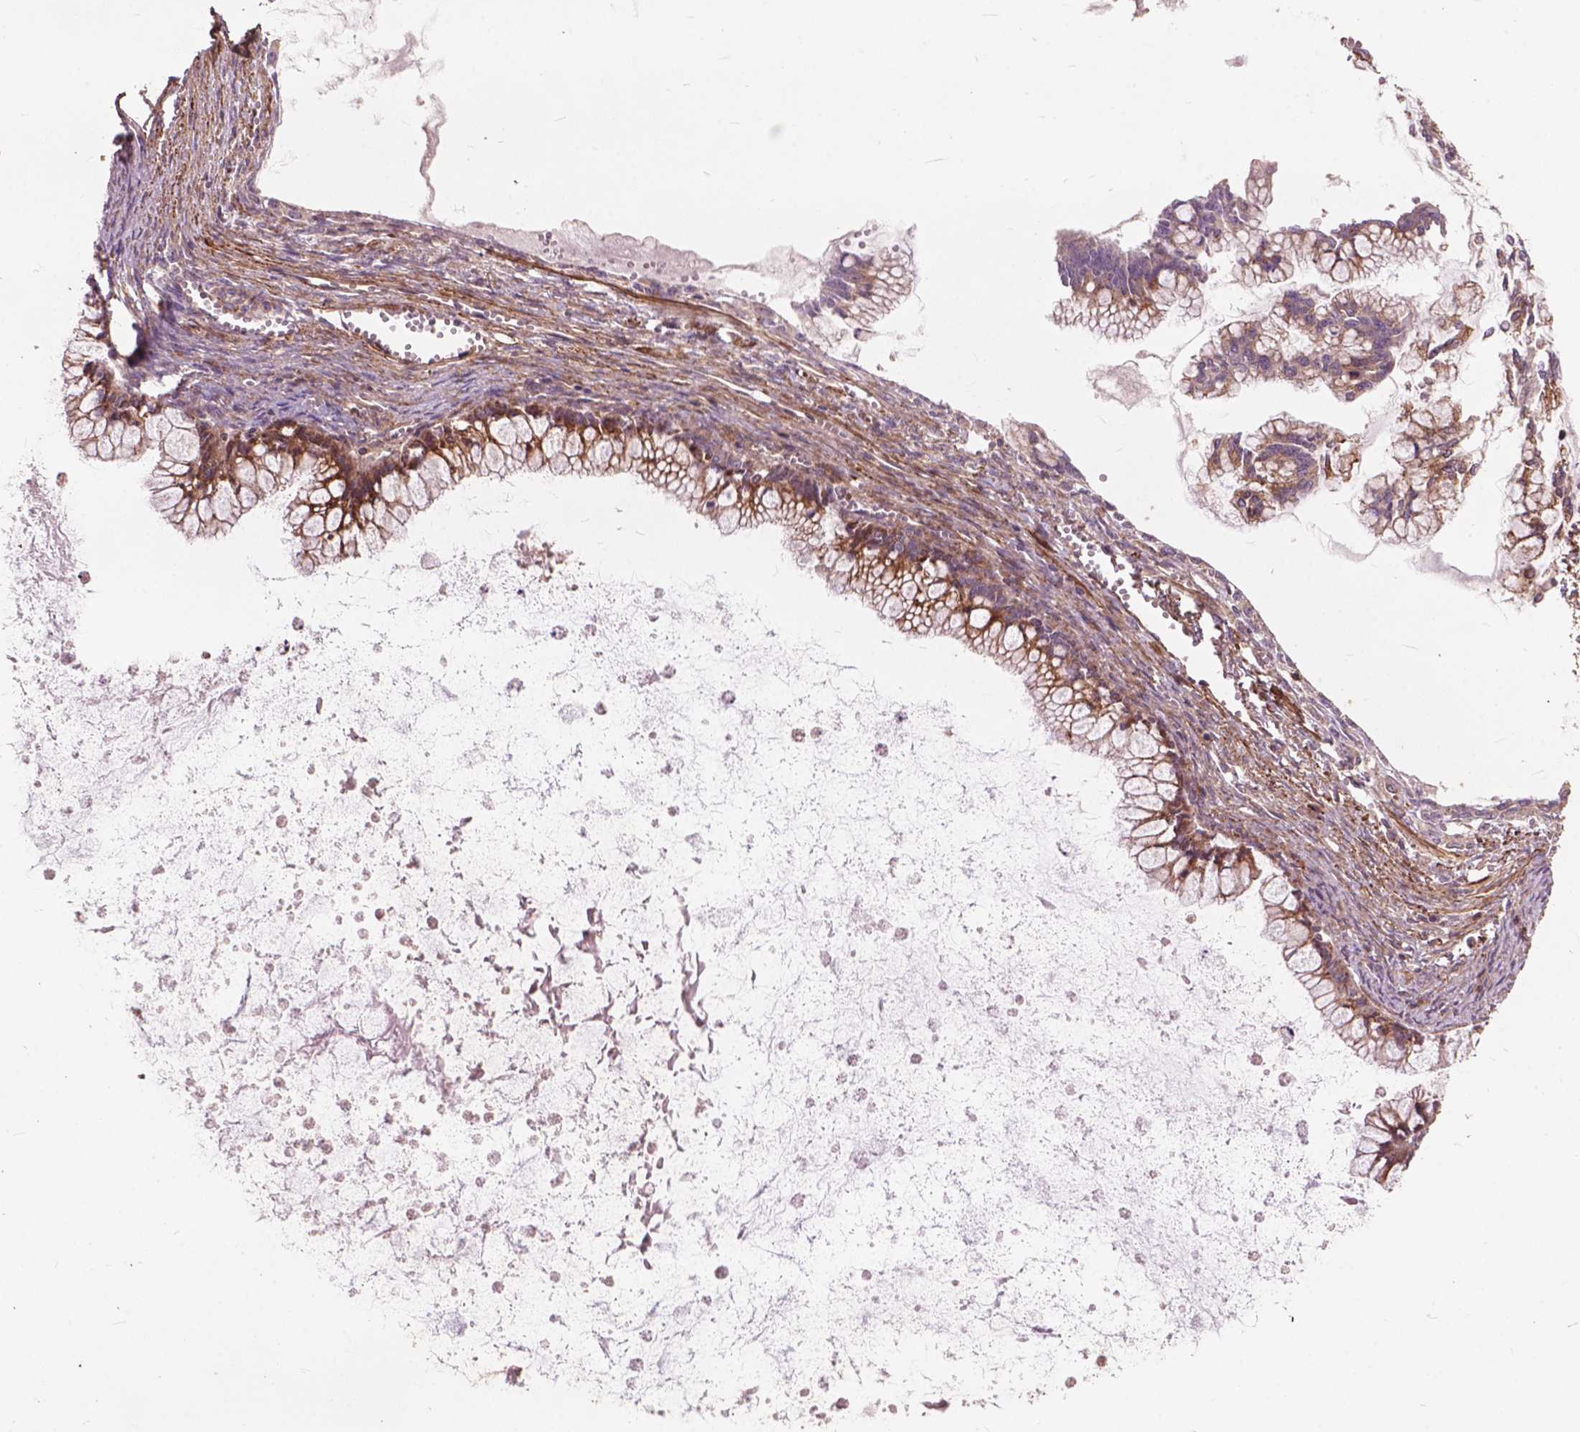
{"staining": {"intensity": "moderate", "quantity": "25%-75%", "location": "cytoplasmic/membranous"}, "tissue": "ovarian cancer", "cell_type": "Tumor cells", "image_type": "cancer", "snomed": [{"axis": "morphology", "description": "Cystadenocarcinoma, mucinous, NOS"}, {"axis": "topography", "description": "Ovary"}], "caption": "Protein staining of mucinous cystadenocarcinoma (ovarian) tissue shows moderate cytoplasmic/membranous expression in approximately 25%-75% of tumor cells.", "gene": "FNIP1", "patient": {"sex": "female", "age": 67}}